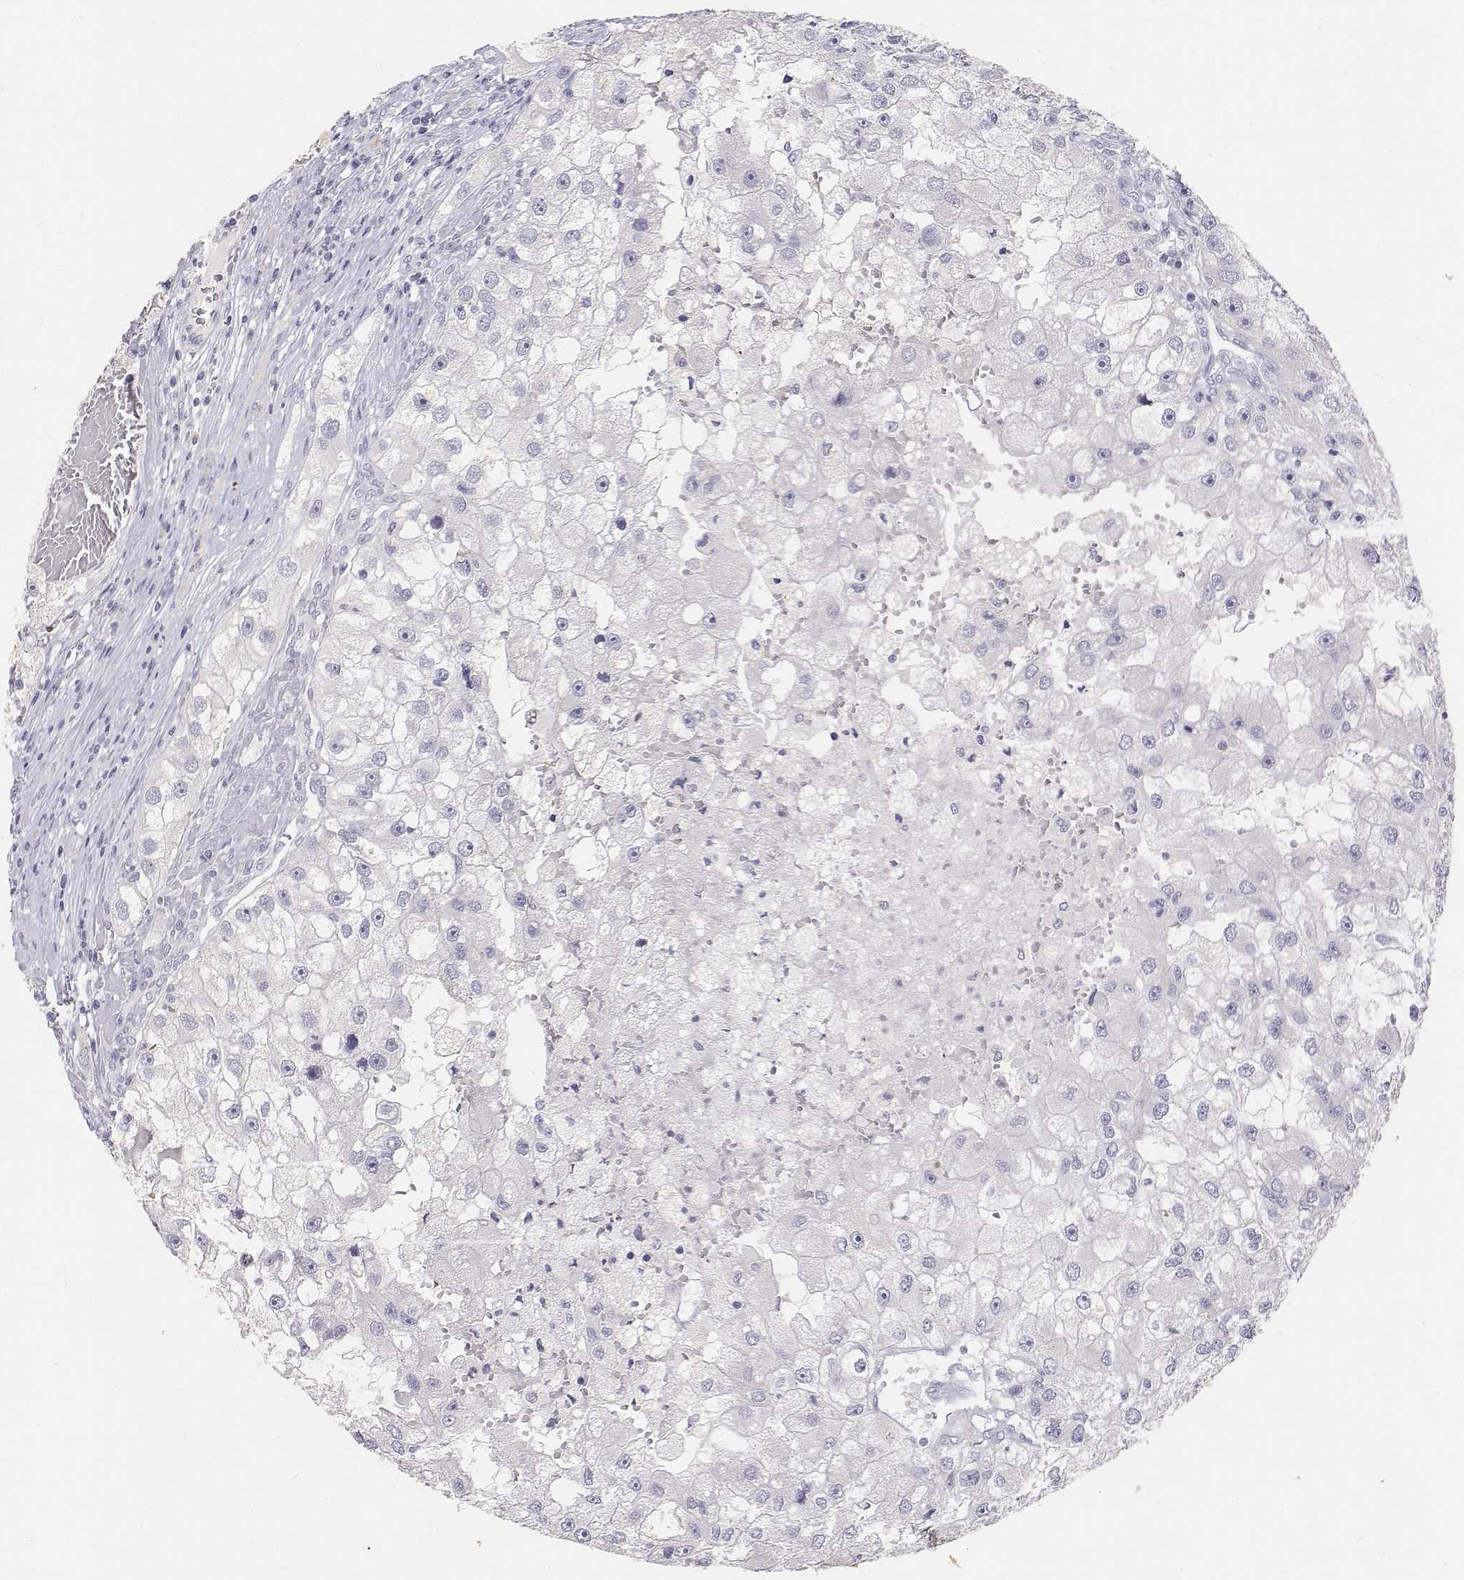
{"staining": {"intensity": "negative", "quantity": "none", "location": "none"}, "tissue": "renal cancer", "cell_type": "Tumor cells", "image_type": "cancer", "snomed": [{"axis": "morphology", "description": "Adenocarcinoma, NOS"}, {"axis": "topography", "description": "Kidney"}], "caption": "High magnification brightfield microscopy of renal cancer stained with DAB (3,3'-diaminobenzidine) (brown) and counterstained with hematoxylin (blue): tumor cells show no significant staining. (DAB immunohistochemistry (IHC) with hematoxylin counter stain).", "gene": "PAEP", "patient": {"sex": "male", "age": 63}}